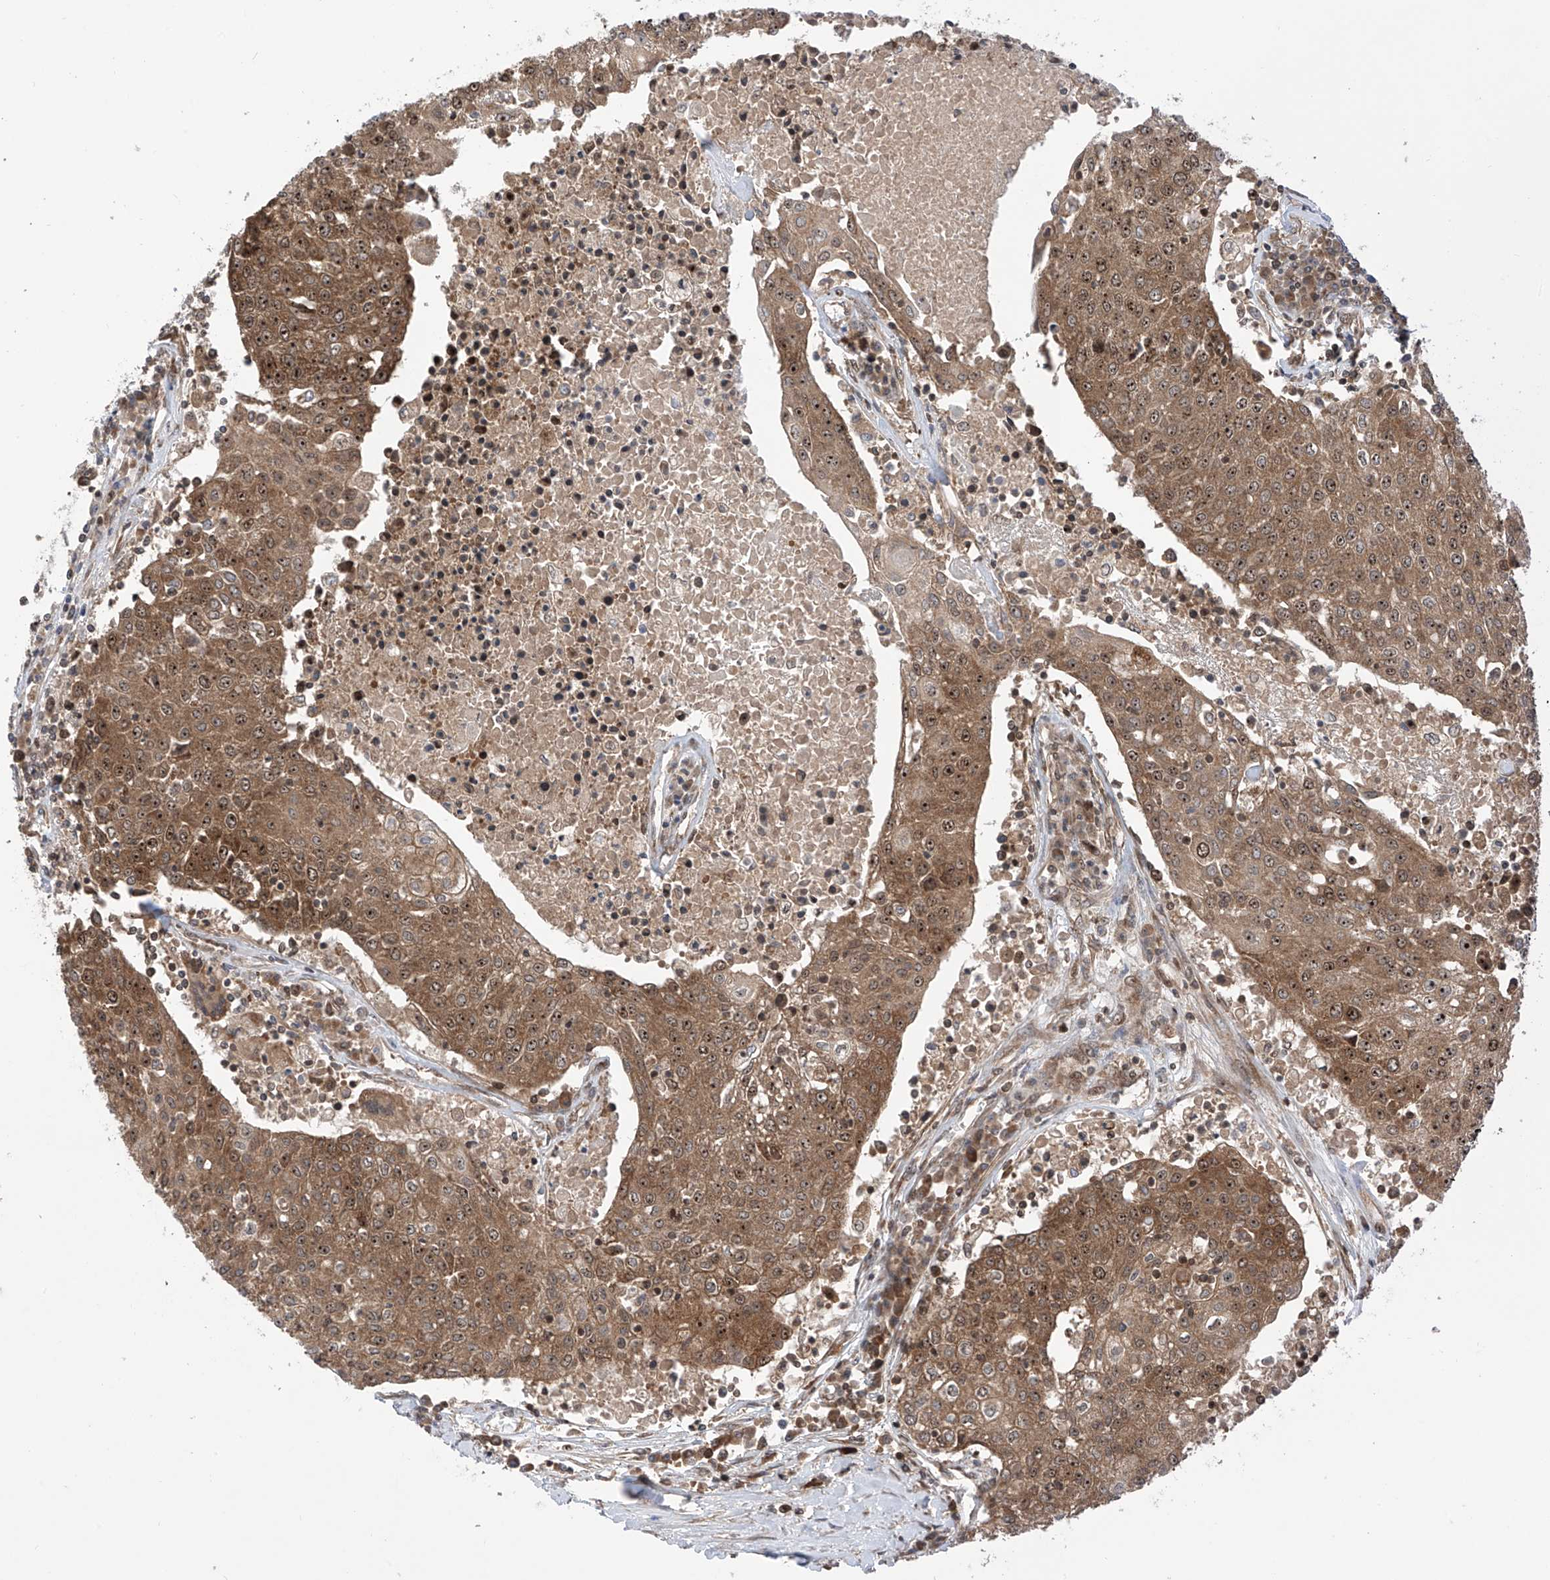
{"staining": {"intensity": "moderate", "quantity": ">75%", "location": "cytoplasmic/membranous,nuclear"}, "tissue": "urothelial cancer", "cell_type": "Tumor cells", "image_type": "cancer", "snomed": [{"axis": "morphology", "description": "Urothelial carcinoma, High grade"}, {"axis": "topography", "description": "Urinary bladder"}], "caption": "An image showing moderate cytoplasmic/membranous and nuclear expression in approximately >75% of tumor cells in urothelial carcinoma (high-grade), as visualized by brown immunohistochemical staining.", "gene": "C1orf131", "patient": {"sex": "female", "age": 85}}